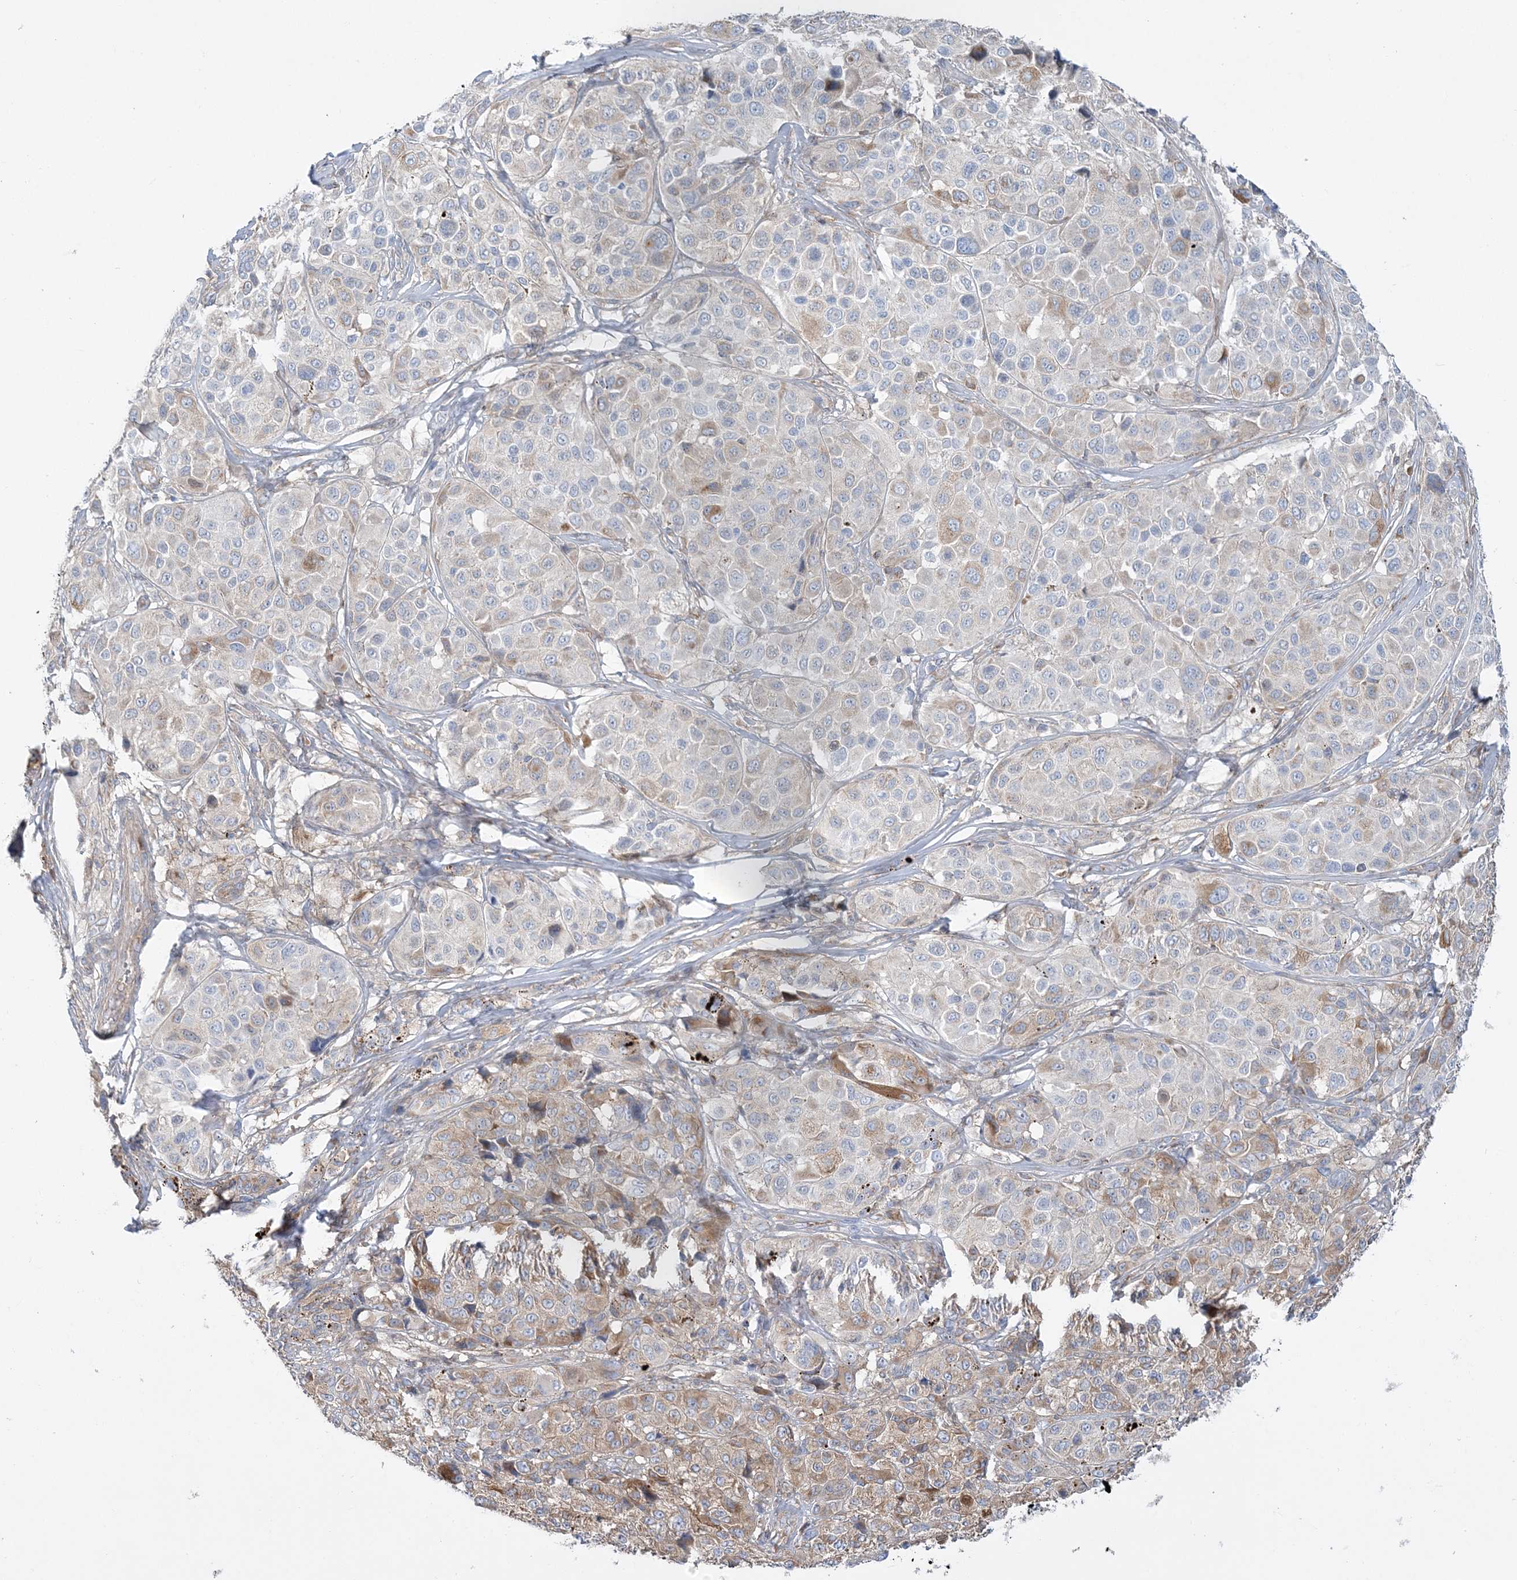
{"staining": {"intensity": "moderate", "quantity": "<25%", "location": "cytoplasmic/membranous"}, "tissue": "melanoma", "cell_type": "Tumor cells", "image_type": "cancer", "snomed": [{"axis": "morphology", "description": "Malignant melanoma, NOS"}, {"axis": "topography", "description": "Skin of trunk"}], "caption": "Malignant melanoma was stained to show a protein in brown. There is low levels of moderate cytoplasmic/membranous positivity in about <25% of tumor cells. (DAB (3,3'-diaminobenzidine) IHC, brown staining for protein, blue staining for nuclei).", "gene": "FAM114A2", "patient": {"sex": "male", "age": 71}}